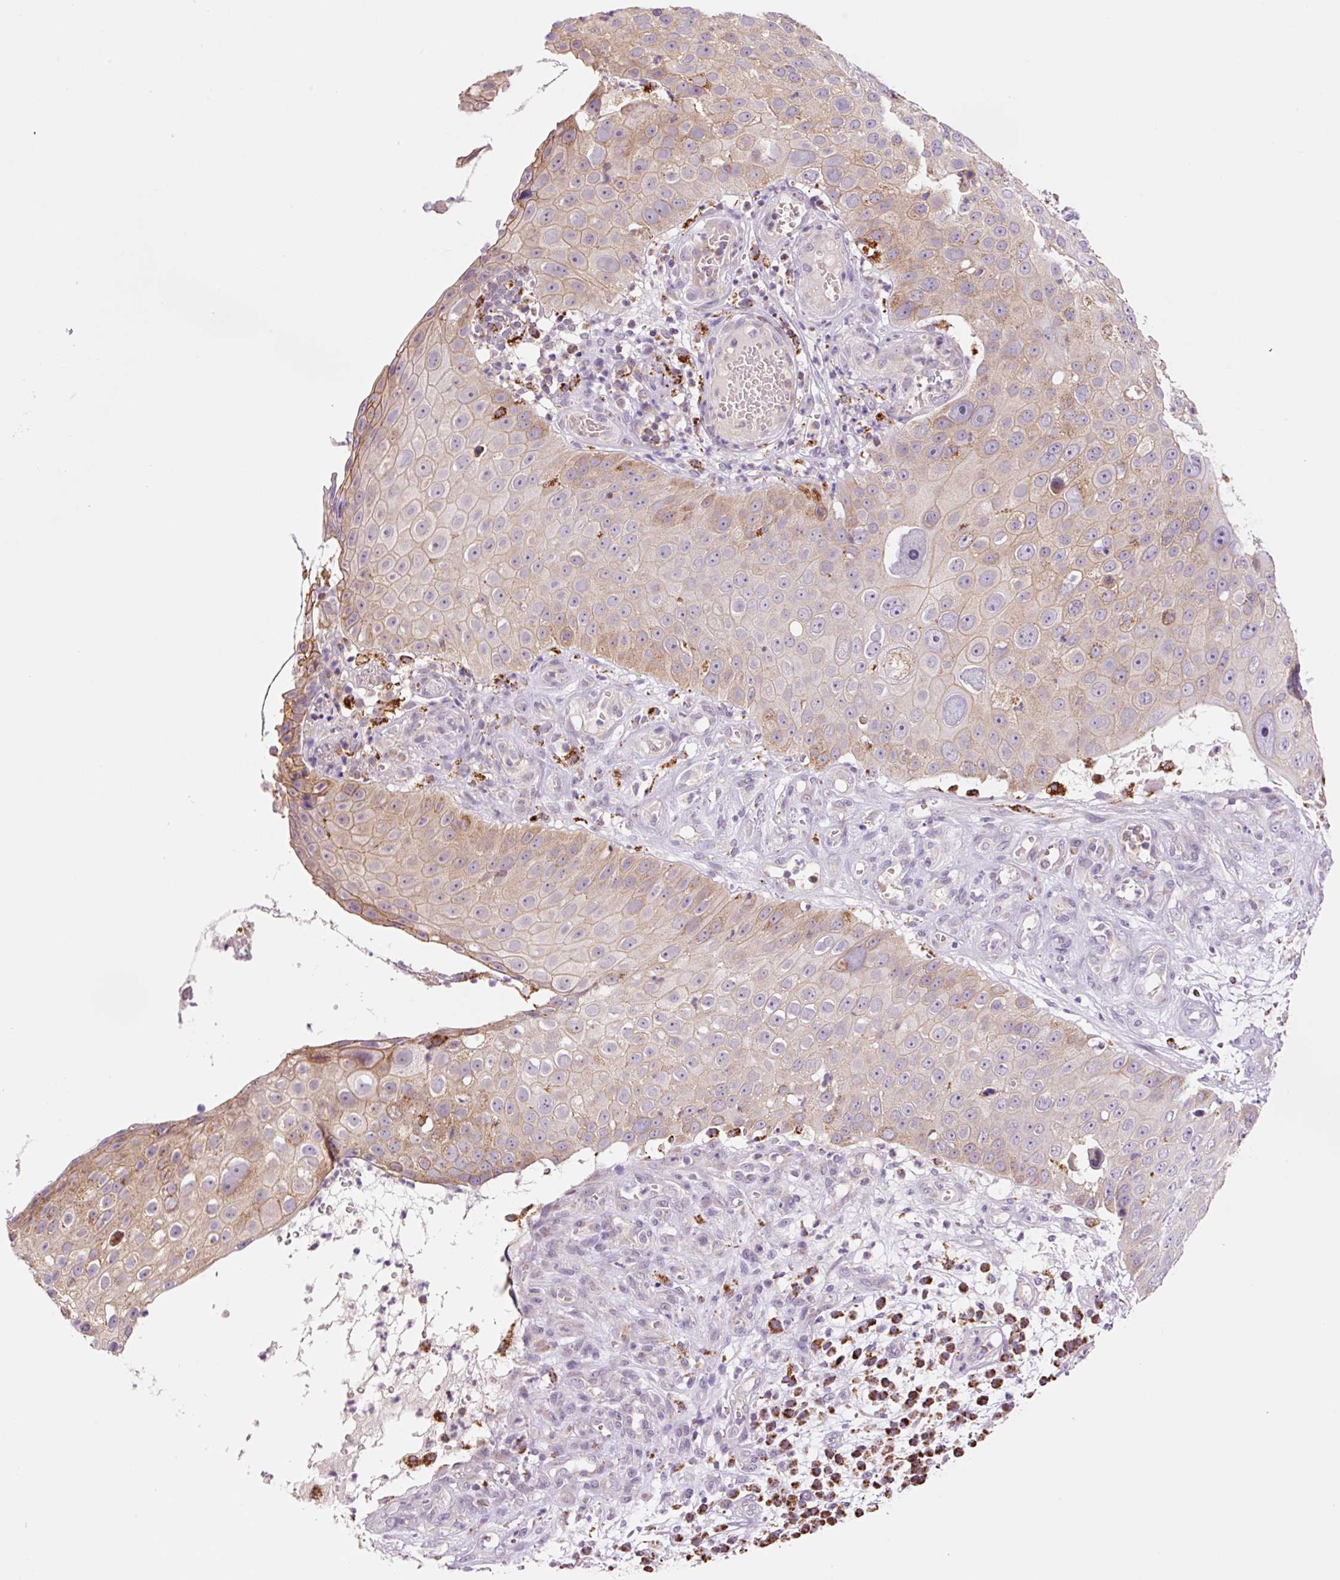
{"staining": {"intensity": "weak", "quantity": "25%-75%", "location": "cytoplasmic/membranous"}, "tissue": "skin cancer", "cell_type": "Tumor cells", "image_type": "cancer", "snomed": [{"axis": "morphology", "description": "Squamous cell carcinoma, NOS"}, {"axis": "topography", "description": "Skin"}], "caption": "IHC of human skin cancer (squamous cell carcinoma) shows low levels of weak cytoplasmic/membranous staining in about 25%-75% of tumor cells.", "gene": "PCK2", "patient": {"sex": "male", "age": 71}}